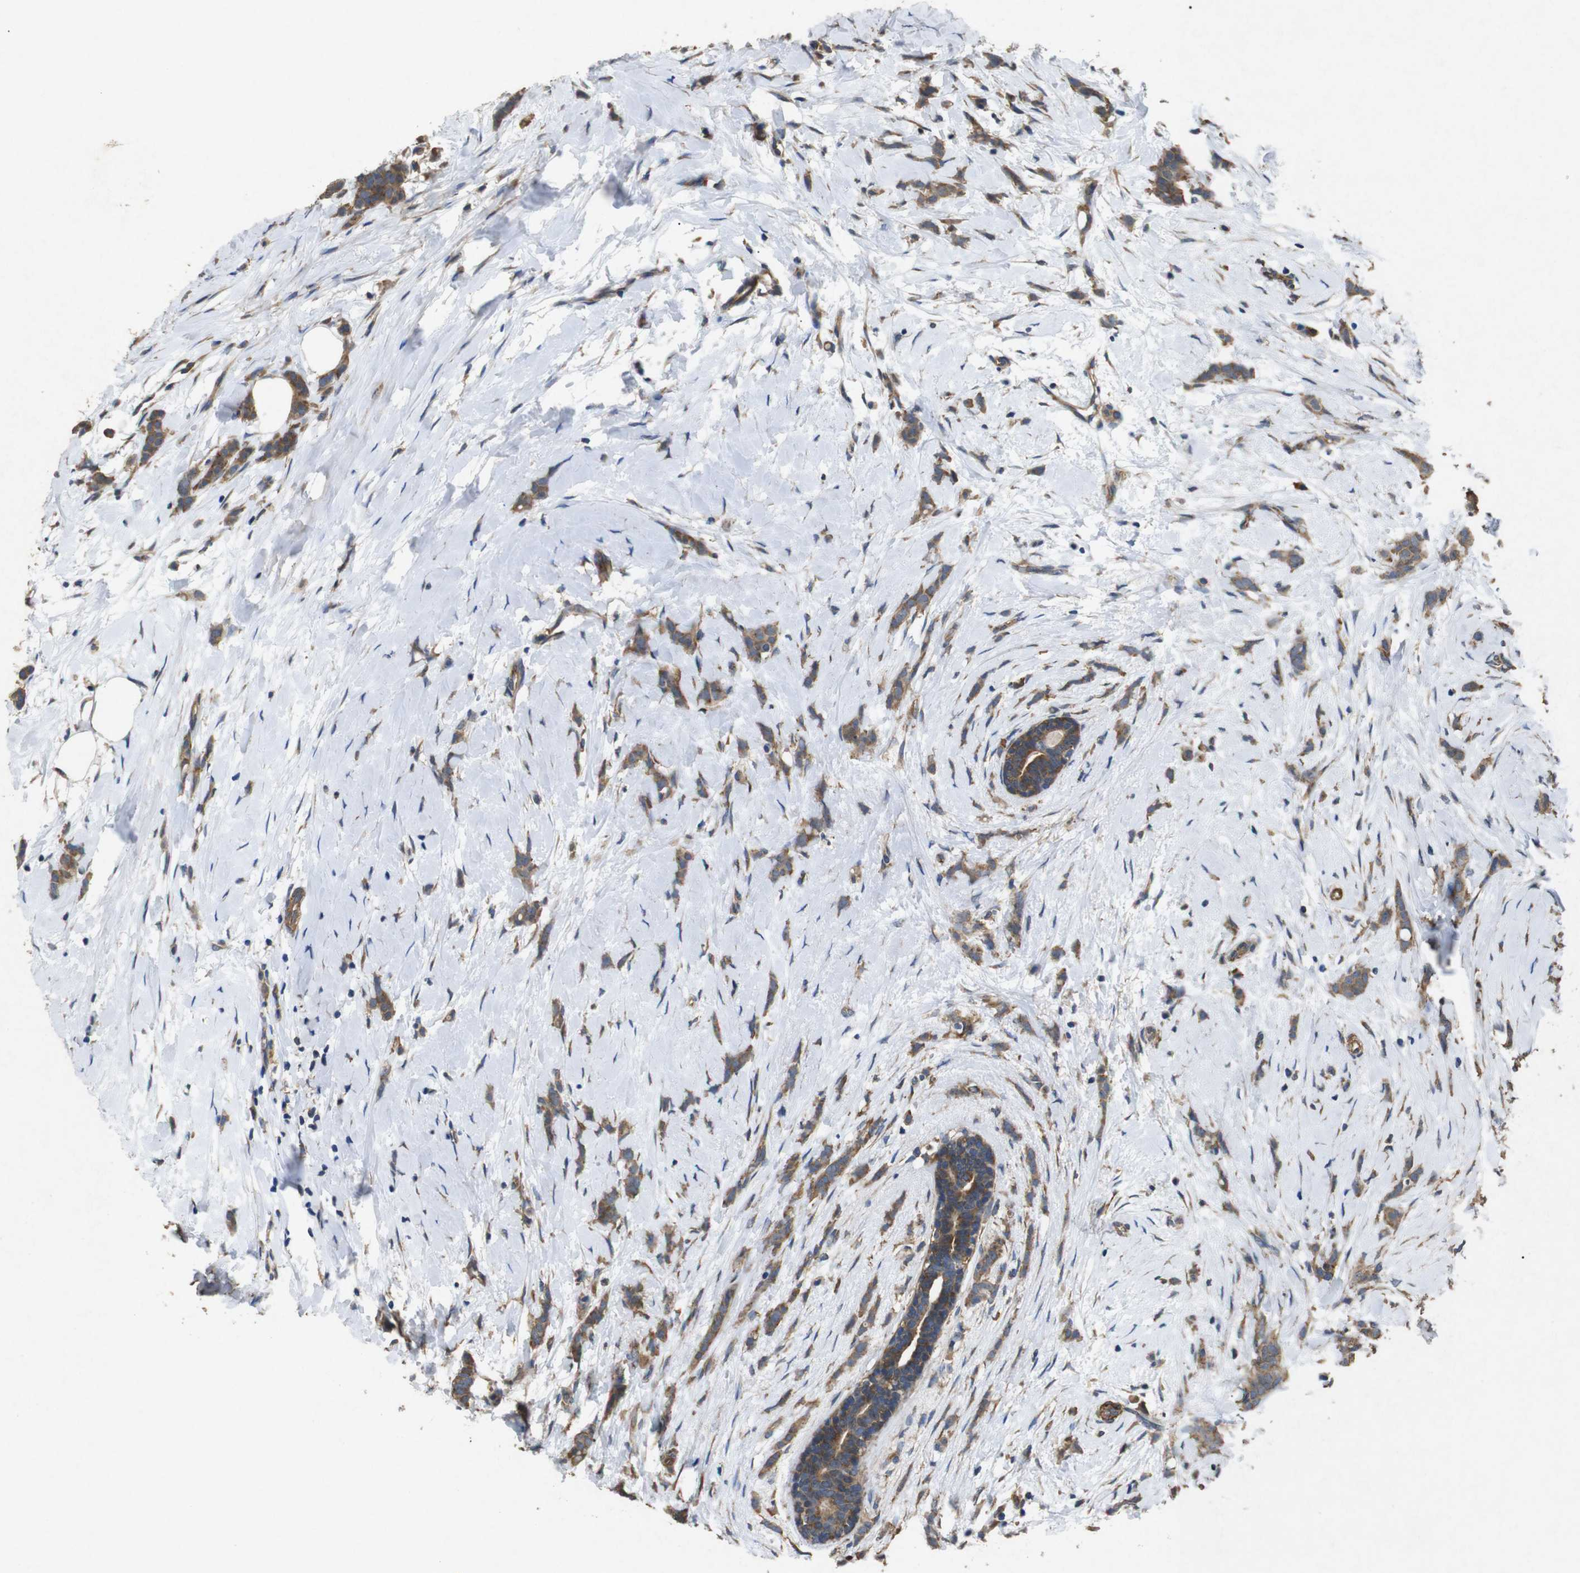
{"staining": {"intensity": "moderate", "quantity": ">75%", "location": "cytoplasmic/membranous"}, "tissue": "breast cancer", "cell_type": "Tumor cells", "image_type": "cancer", "snomed": [{"axis": "morphology", "description": "Lobular carcinoma, in situ"}, {"axis": "morphology", "description": "Lobular carcinoma"}, {"axis": "topography", "description": "Breast"}], "caption": "Moderate cytoplasmic/membranous expression for a protein is present in about >75% of tumor cells of lobular carcinoma in situ (breast) using immunohistochemistry (IHC).", "gene": "BNIP3", "patient": {"sex": "female", "age": 41}}